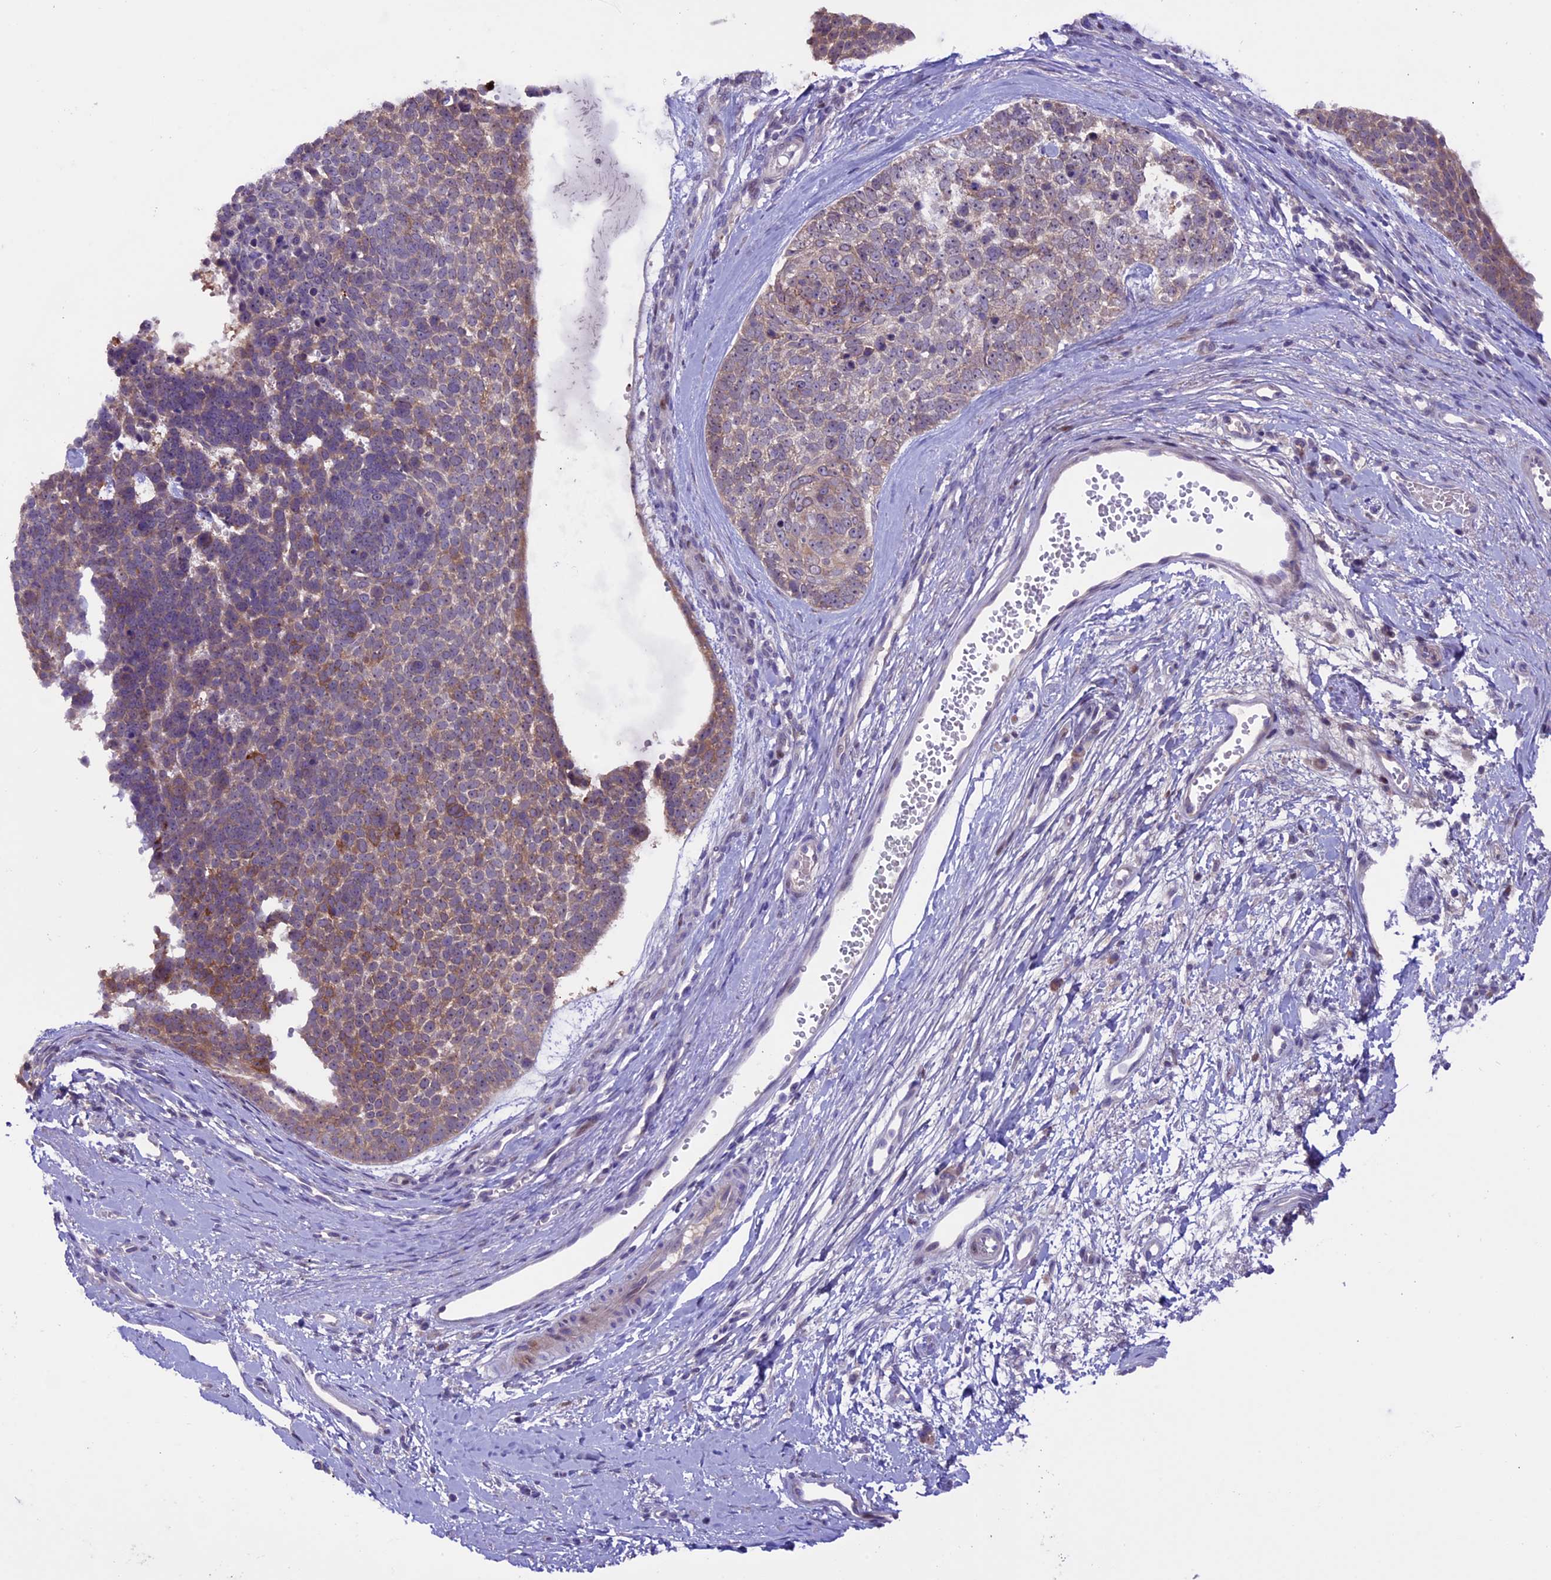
{"staining": {"intensity": "weak", "quantity": "25%-75%", "location": "cytoplasmic/membranous"}, "tissue": "skin cancer", "cell_type": "Tumor cells", "image_type": "cancer", "snomed": [{"axis": "morphology", "description": "Basal cell carcinoma"}, {"axis": "topography", "description": "Skin"}], "caption": "Protein staining of skin basal cell carcinoma tissue reveals weak cytoplasmic/membranous expression in approximately 25%-75% of tumor cells. (IHC, brightfield microscopy, high magnification).", "gene": "XKR7", "patient": {"sex": "female", "age": 81}}